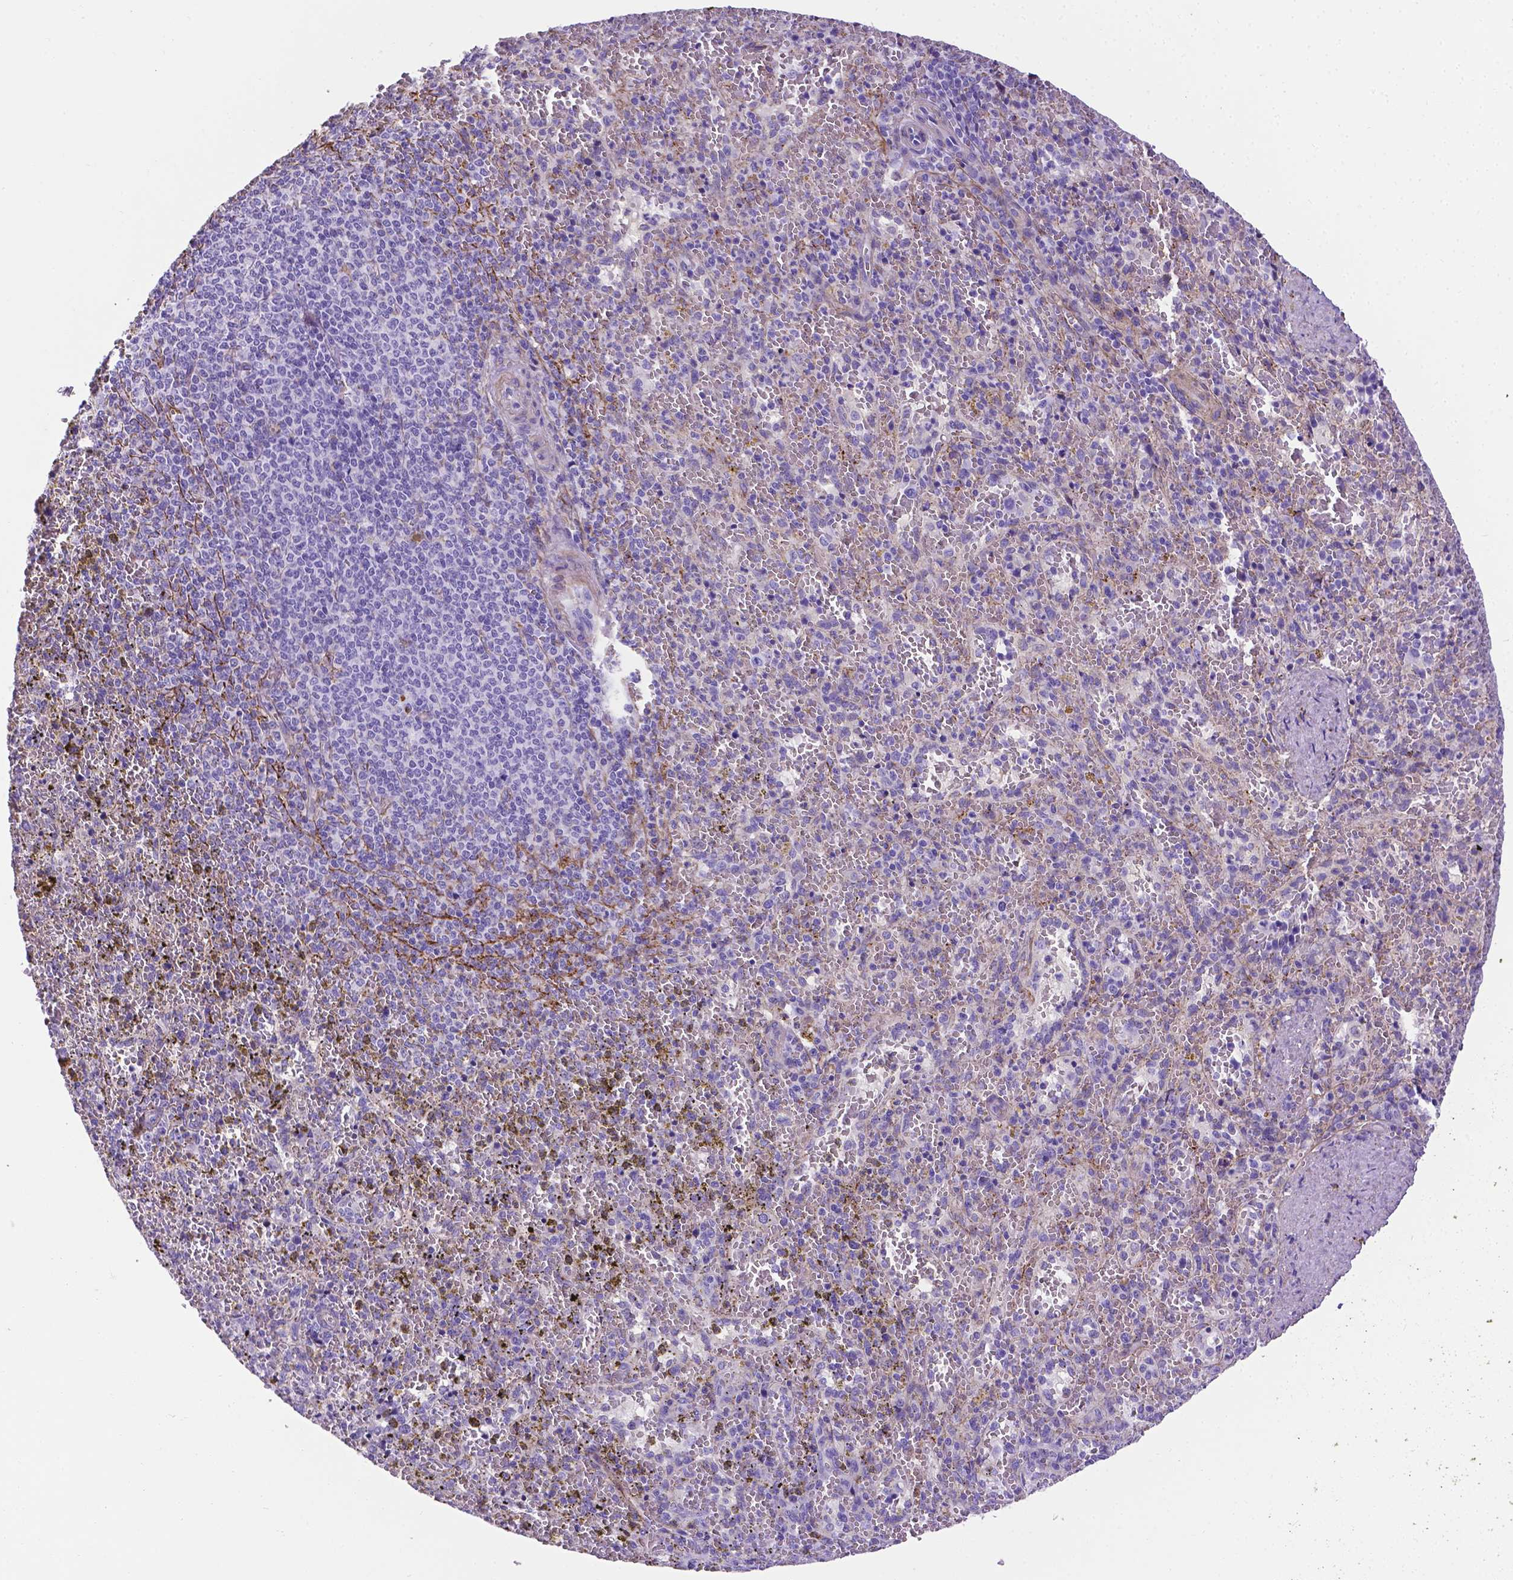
{"staining": {"intensity": "negative", "quantity": "none", "location": "none"}, "tissue": "spleen", "cell_type": "Cells in red pulp", "image_type": "normal", "snomed": [{"axis": "morphology", "description": "Normal tissue, NOS"}, {"axis": "topography", "description": "Spleen"}], "caption": "Immunohistochemistry (IHC) of normal spleen demonstrates no positivity in cells in red pulp. (Brightfield microscopy of DAB (3,3'-diaminobenzidine) immunohistochemistry at high magnification).", "gene": "APOE", "patient": {"sex": "female", "age": 50}}